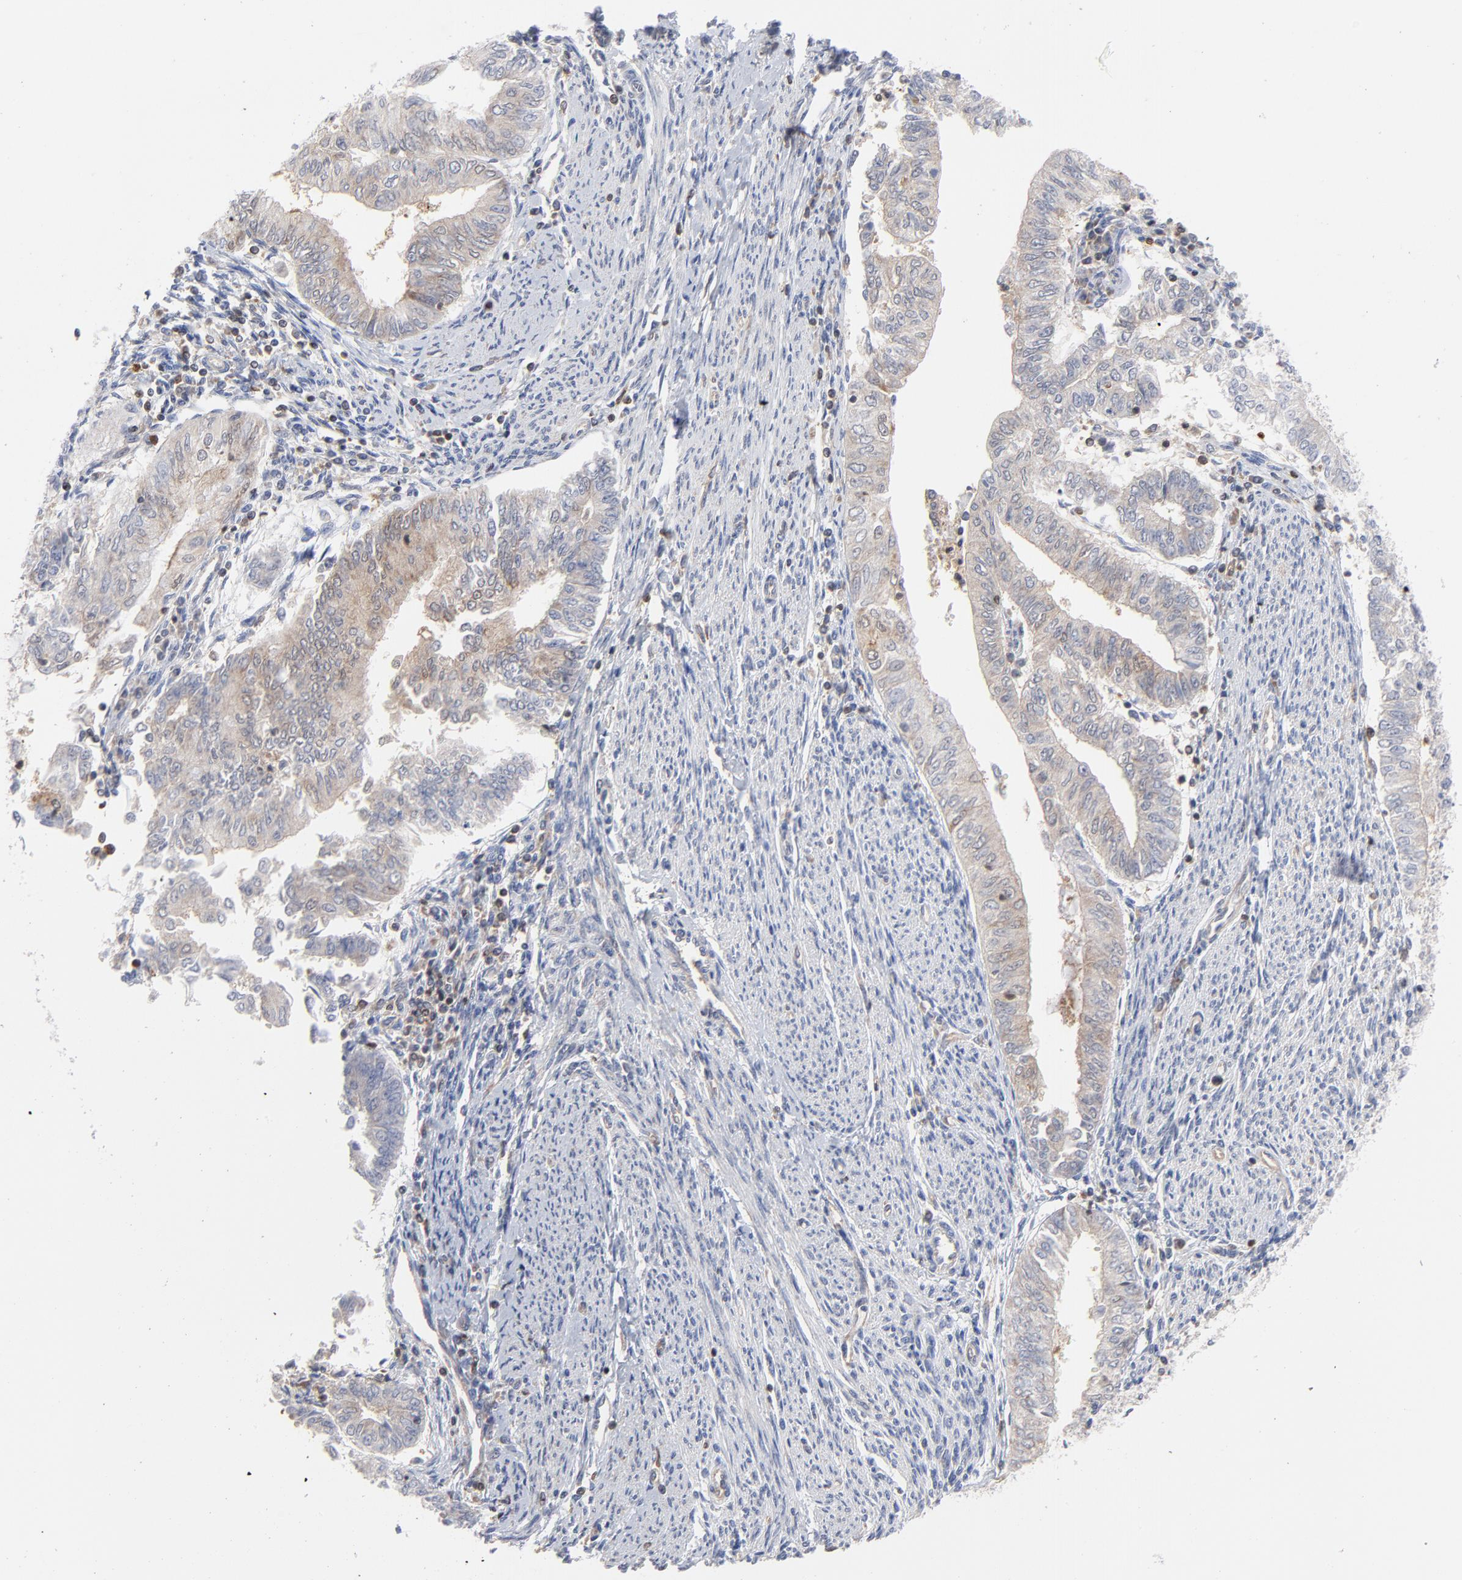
{"staining": {"intensity": "weak", "quantity": ">75%", "location": "cytoplasmic/membranous"}, "tissue": "endometrial cancer", "cell_type": "Tumor cells", "image_type": "cancer", "snomed": [{"axis": "morphology", "description": "Adenocarcinoma, NOS"}, {"axis": "topography", "description": "Endometrium"}], "caption": "Endometrial adenocarcinoma was stained to show a protein in brown. There is low levels of weak cytoplasmic/membranous positivity in approximately >75% of tumor cells.", "gene": "CAB39L", "patient": {"sex": "female", "age": 66}}